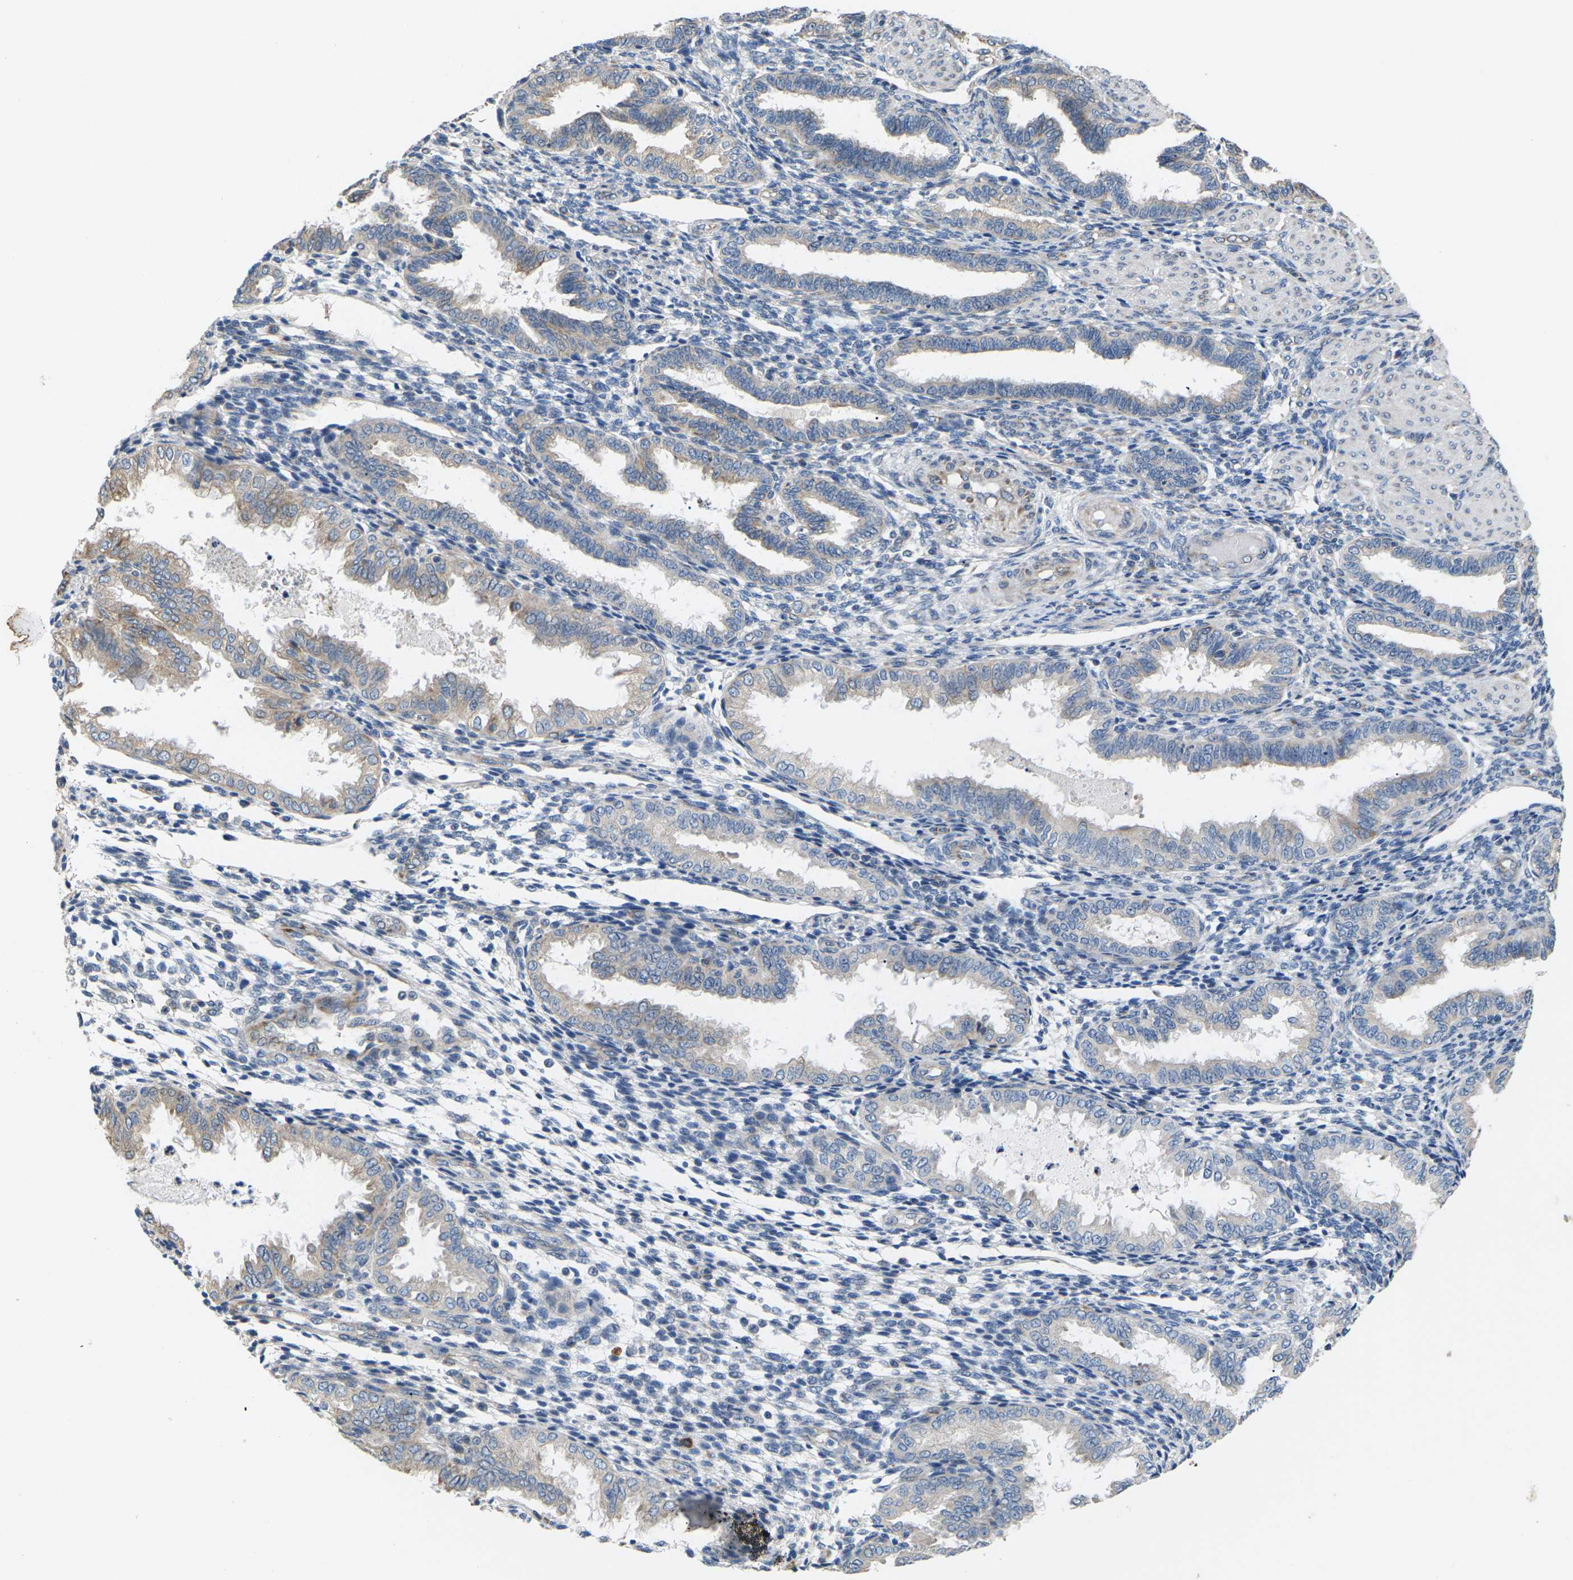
{"staining": {"intensity": "negative", "quantity": "none", "location": "none"}, "tissue": "endometrium", "cell_type": "Cells in endometrial stroma", "image_type": "normal", "snomed": [{"axis": "morphology", "description": "Normal tissue, NOS"}, {"axis": "topography", "description": "Endometrium"}], "caption": "A photomicrograph of endometrium stained for a protein demonstrates no brown staining in cells in endometrial stroma.", "gene": "KLHDC8B", "patient": {"sex": "female", "age": 33}}